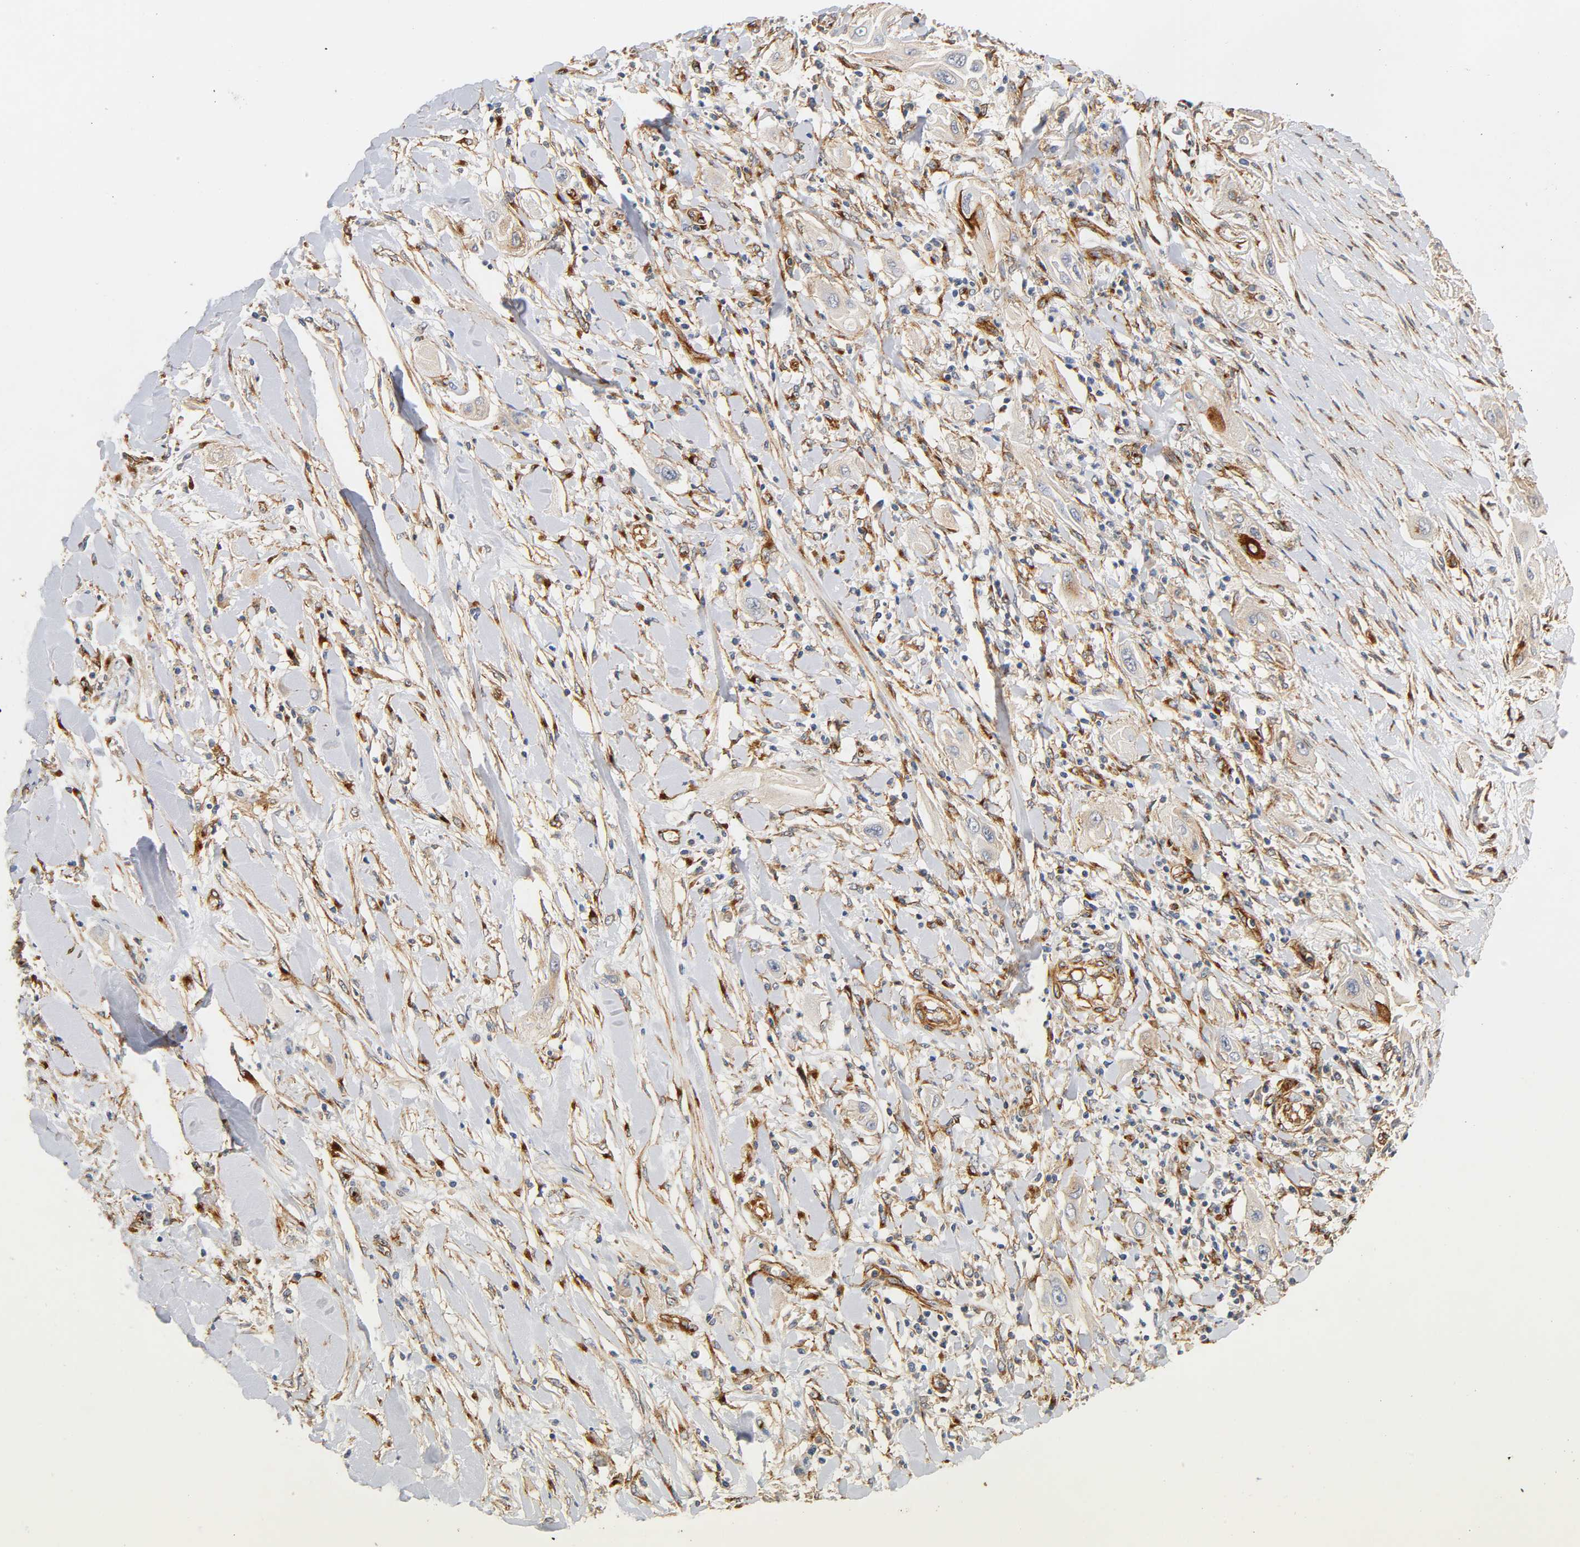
{"staining": {"intensity": "weak", "quantity": "25%-75%", "location": "cytoplasmic/membranous"}, "tissue": "lung cancer", "cell_type": "Tumor cells", "image_type": "cancer", "snomed": [{"axis": "morphology", "description": "Squamous cell carcinoma, NOS"}, {"axis": "topography", "description": "Lung"}], "caption": "This micrograph exhibits immunohistochemistry (IHC) staining of lung cancer (squamous cell carcinoma), with low weak cytoplasmic/membranous staining in approximately 25%-75% of tumor cells.", "gene": "IFITM3", "patient": {"sex": "female", "age": 47}}